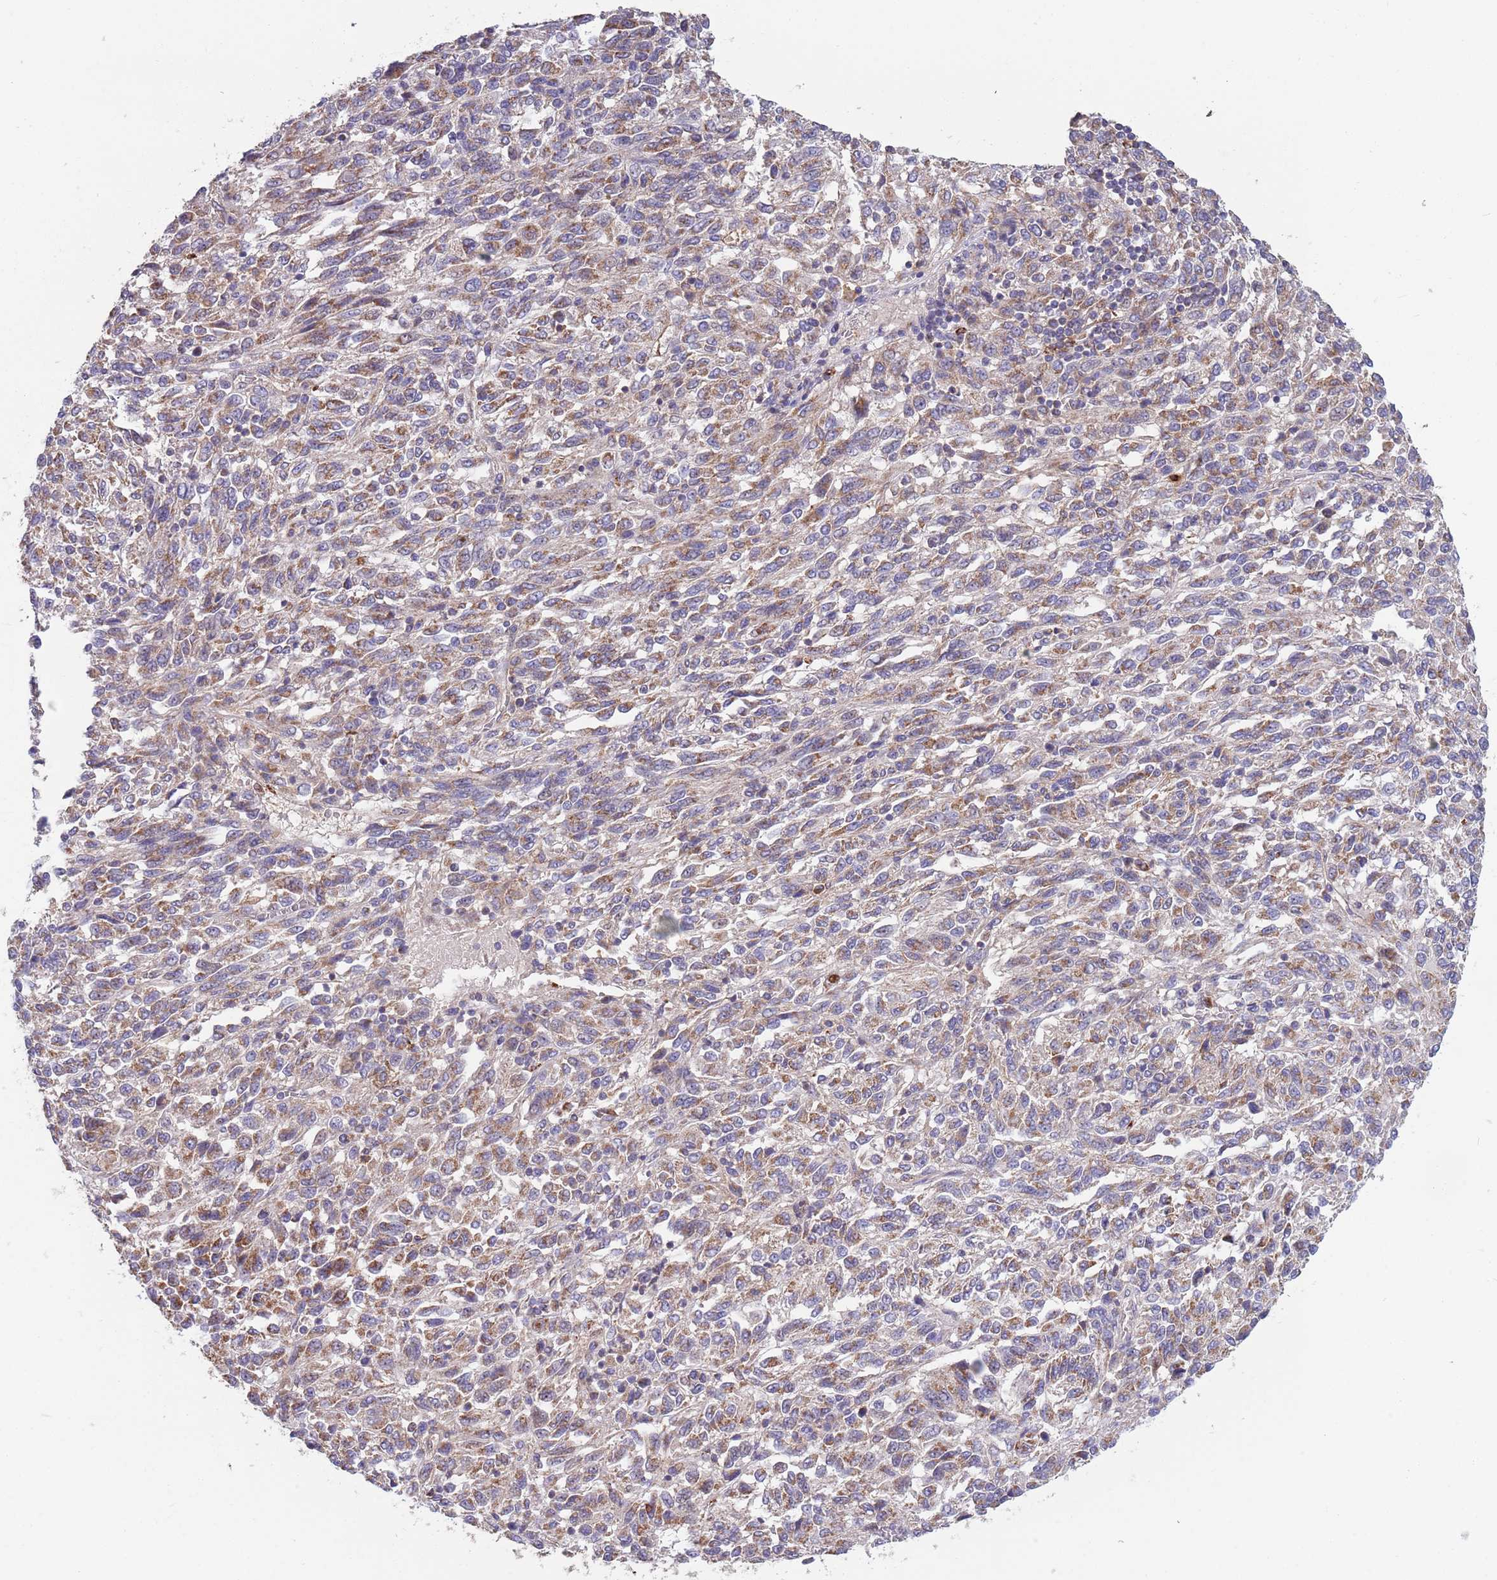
{"staining": {"intensity": "moderate", "quantity": "25%-75%", "location": "cytoplasmic/membranous"}, "tissue": "melanoma", "cell_type": "Tumor cells", "image_type": "cancer", "snomed": [{"axis": "morphology", "description": "Malignant melanoma, Metastatic site"}, {"axis": "topography", "description": "Lung"}], "caption": "Protein staining of melanoma tissue displays moderate cytoplasmic/membranous staining in approximately 25%-75% of tumor cells.", "gene": "DDT", "patient": {"sex": "male", "age": 64}}